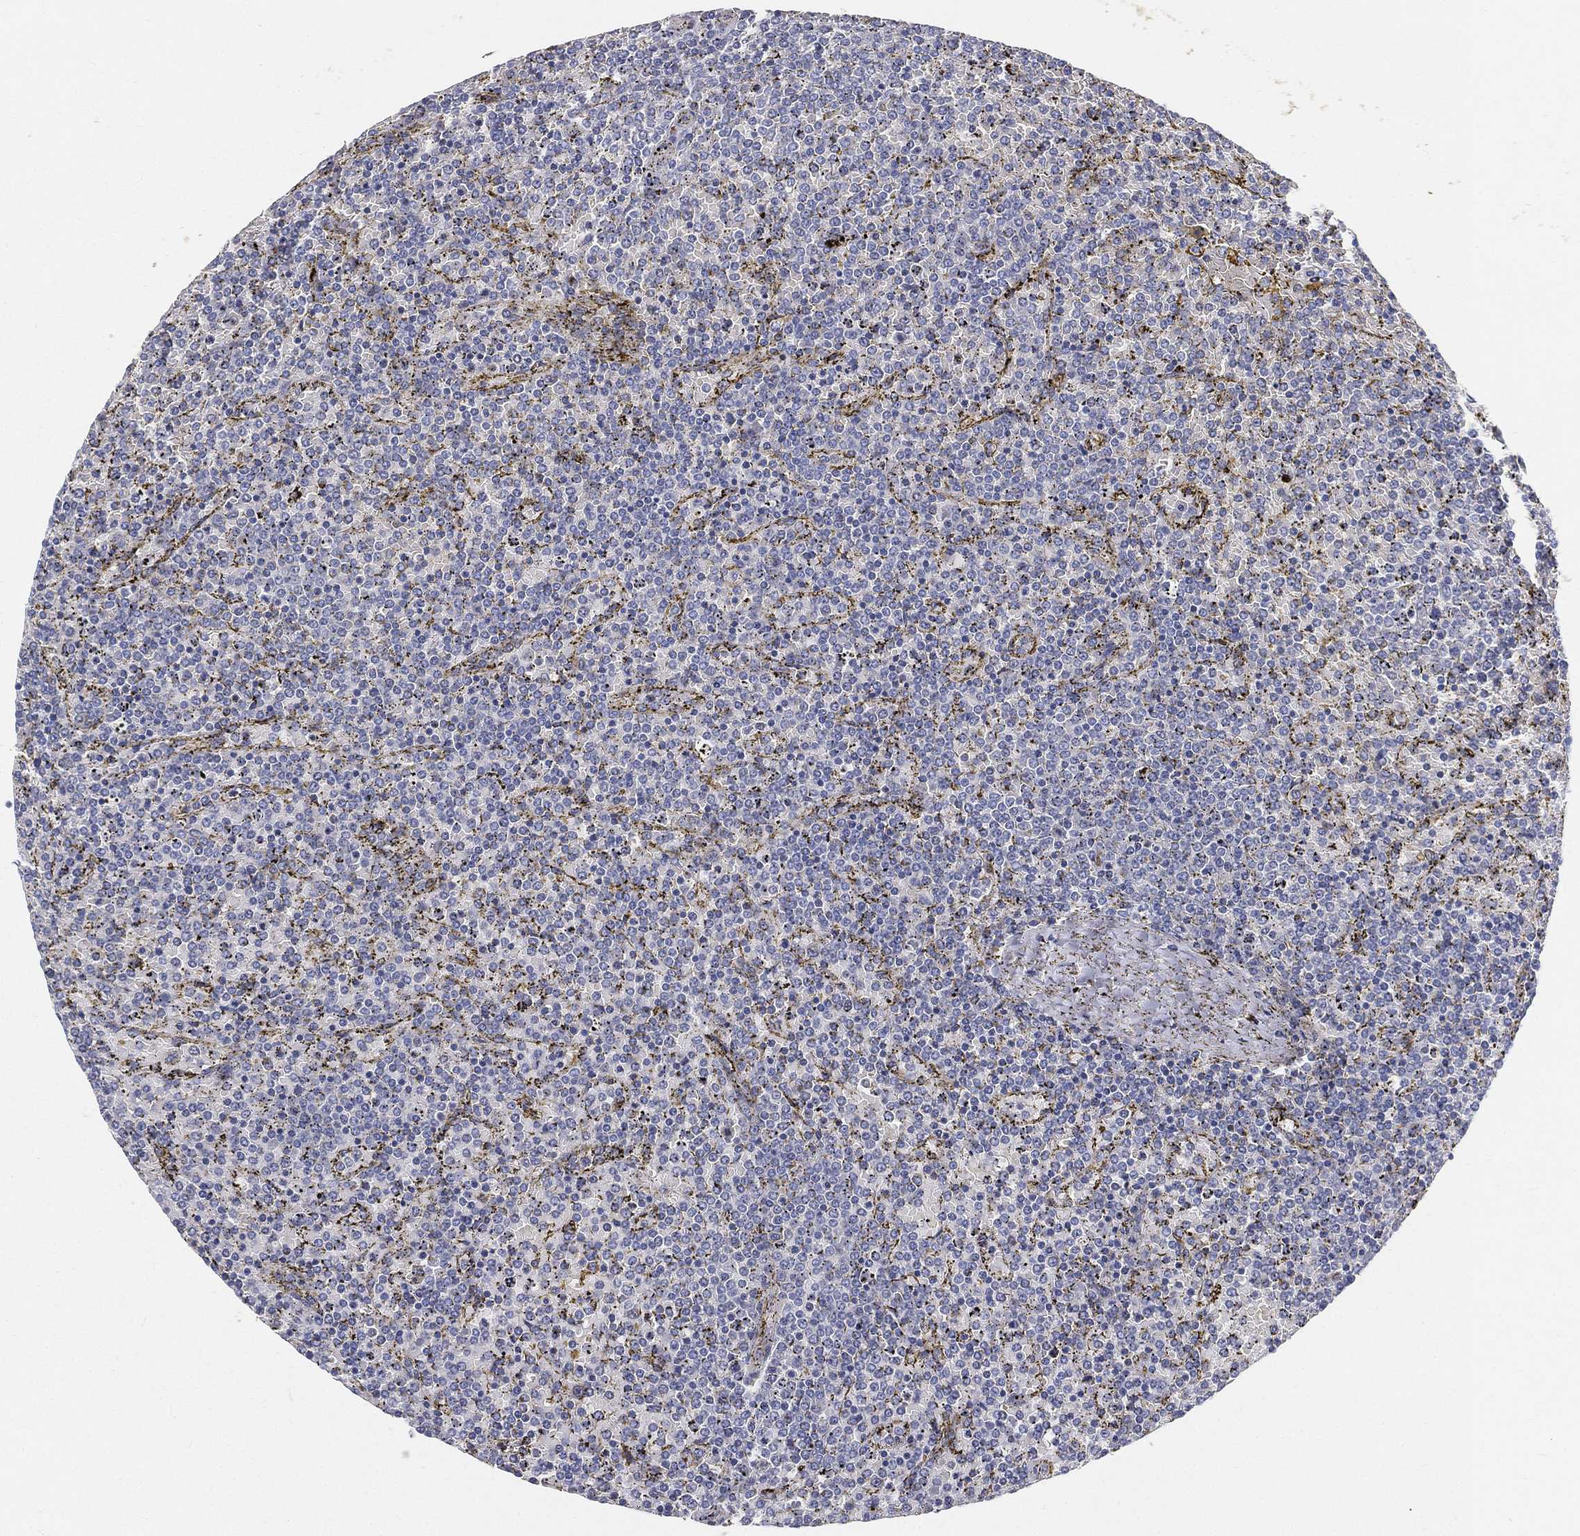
{"staining": {"intensity": "negative", "quantity": "none", "location": "none"}, "tissue": "lymphoma", "cell_type": "Tumor cells", "image_type": "cancer", "snomed": [{"axis": "morphology", "description": "Malignant lymphoma, non-Hodgkin's type, Low grade"}, {"axis": "topography", "description": "Spleen"}], "caption": "The image reveals no staining of tumor cells in malignant lymphoma, non-Hodgkin's type (low-grade). (IHC, brightfield microscopy, high magnification).", "gene": "TMEM25", "patient": {"sex": "female", "age": 77}}